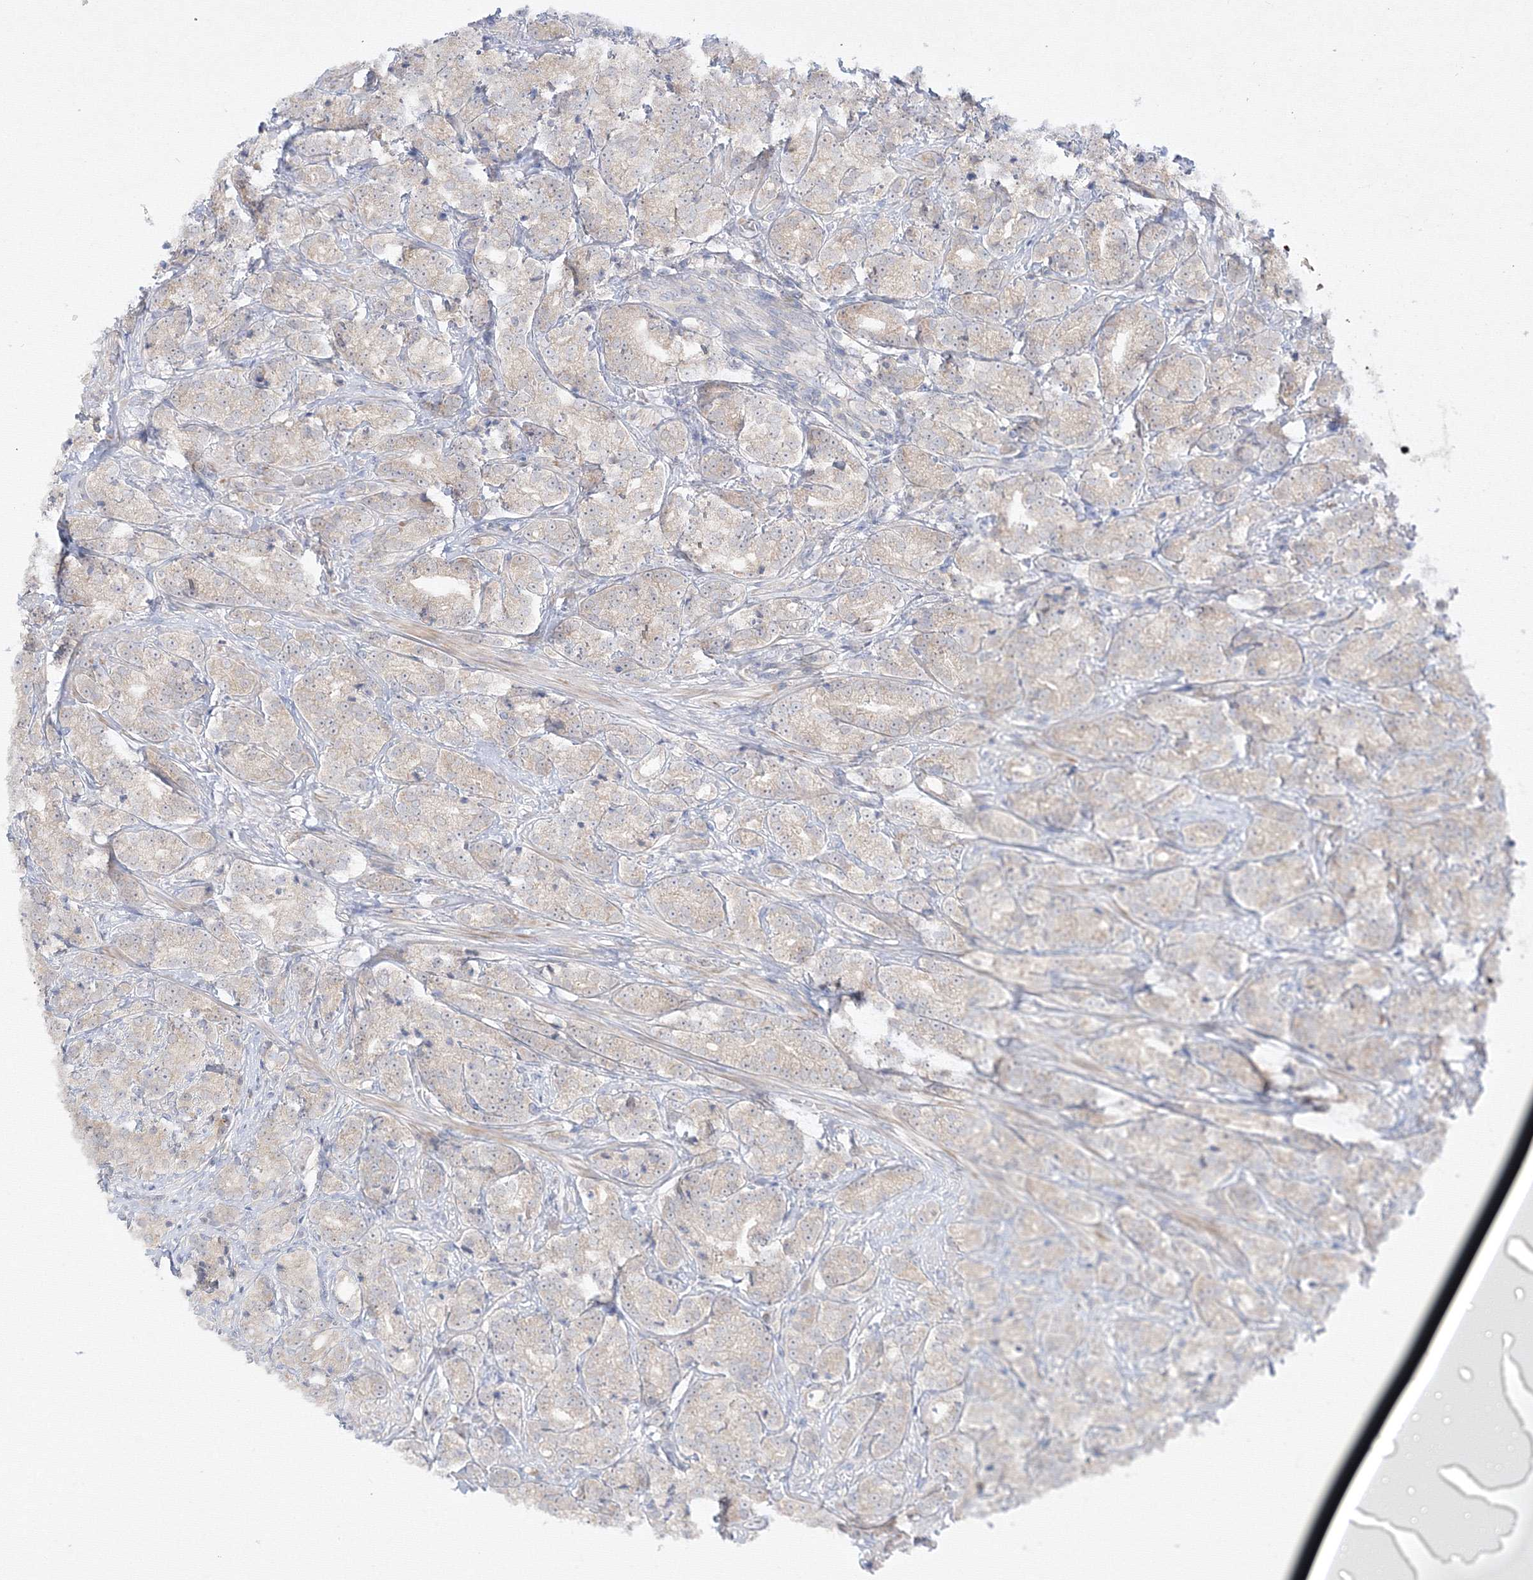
{"staining": {"intensity": "negative", "quantity": "none", "location": "none"}, "tissue": "prostate cancer", "cell_type": "Tumor cells", "image_type": "cancer", "snomed": [{"axis": "morphology", "description": "Adenocarcinoma, High grade"}, {"axis": "topography", "description": "Prostate"}], "caption": "Immunohistochemistry (IHC) micrograph of prostate cancer stained for a protein (brown), which reveals no positivity in tumor cells.", "gene": "FBXL8", "patient": {"sex": "male", "age": 69}}